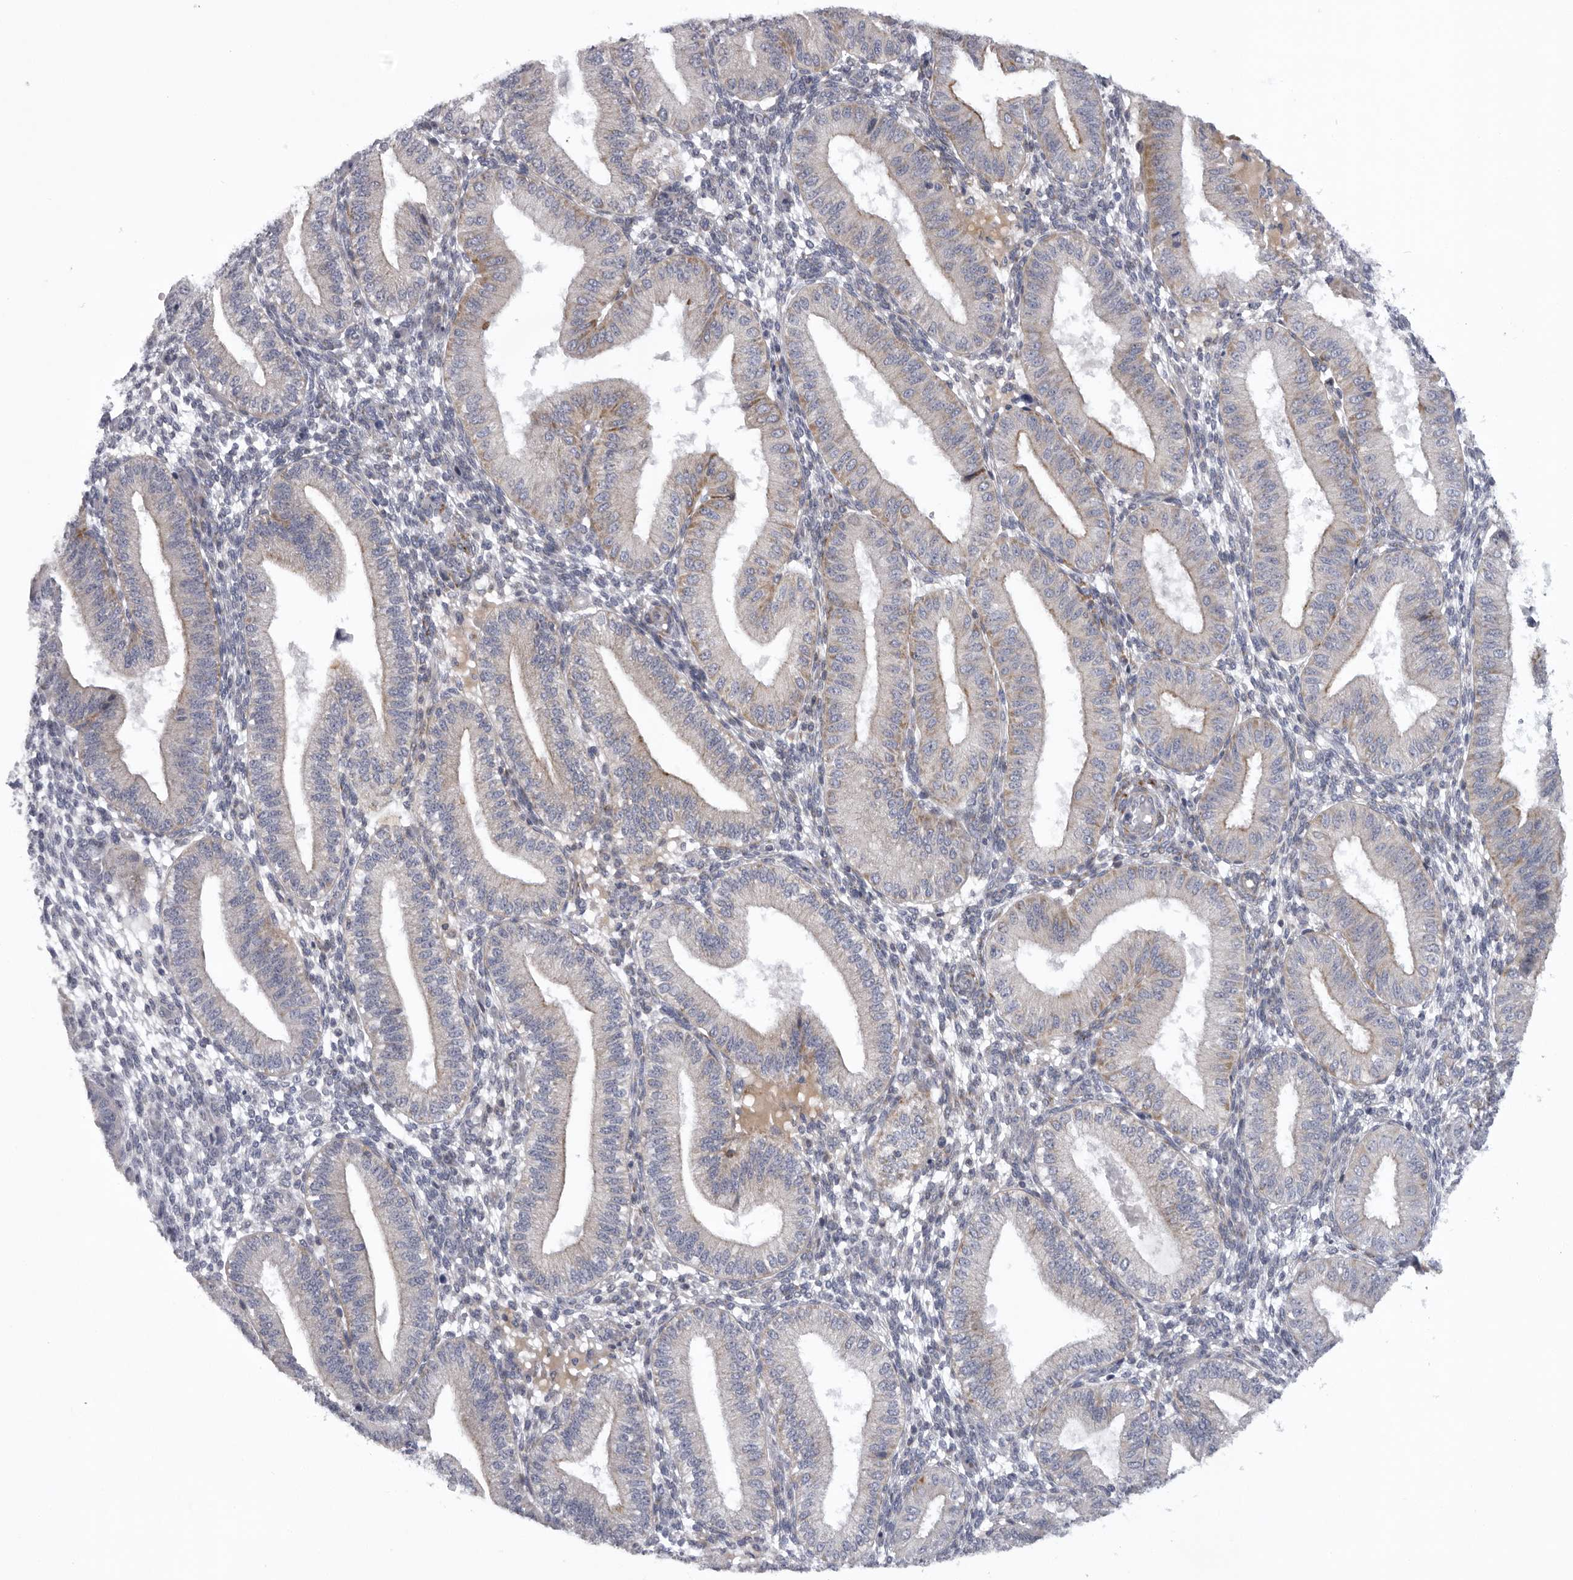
{"staining": {"intensity": "negative", "quantity": "none", "location": "none"}, "tissue": "endometrium", "cell_type": "Cells in endometrial stroma", "image_type": "normal", "snomed": [{"axis": "morphology", "description": "Normal tissue, NOS"}, {"axis": "topography", "description": "Endometrium"}], "caption": "Protein analysis of unremarkable endometrium reveals no significant expression in cells in endometrial stroma.", "gene": "USP24", "patient": {"sex": "female", "age": 39}}